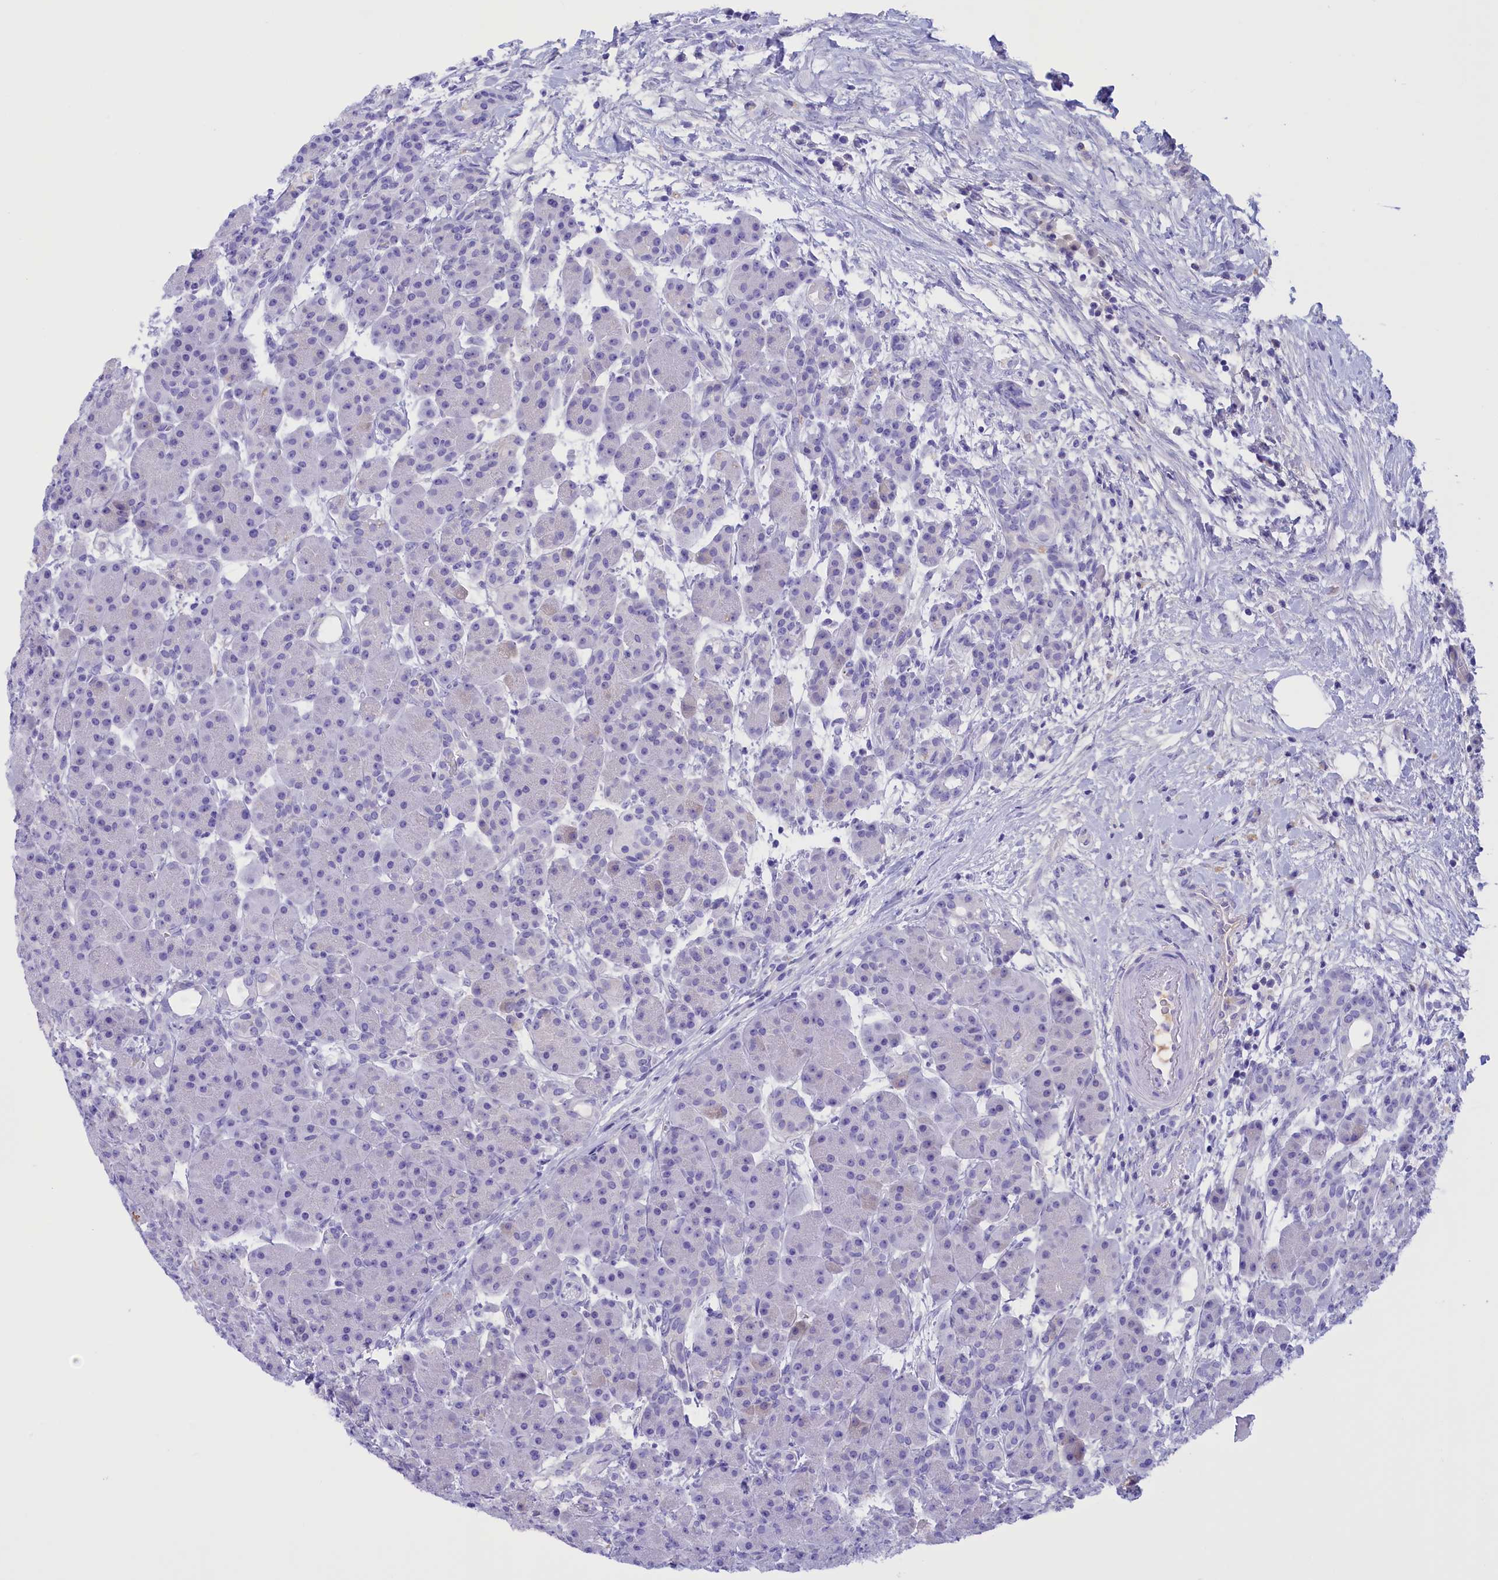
{"staining": {"intensity": "negative", "quantity": "none", "location": "none"}, "tissue": "pancreas", "cell_type": "Exocrine glandular cells", "image_type": "normal", "snomed": [{"axis": "morphology", "description": "Normal tissue, NOS"}, {"axis": "topography", "description": "Pancreas"}], "caption": "IHC image of unremarkable pancreas: pancreas stained with DAB shows no significant protein staining in exocrine glandular cells. (DAB immunohistochemistry (IHC) with hematoxylin counter stain).", "gene": "PROK2", "patient": {"sex": "male", "age": 63}}